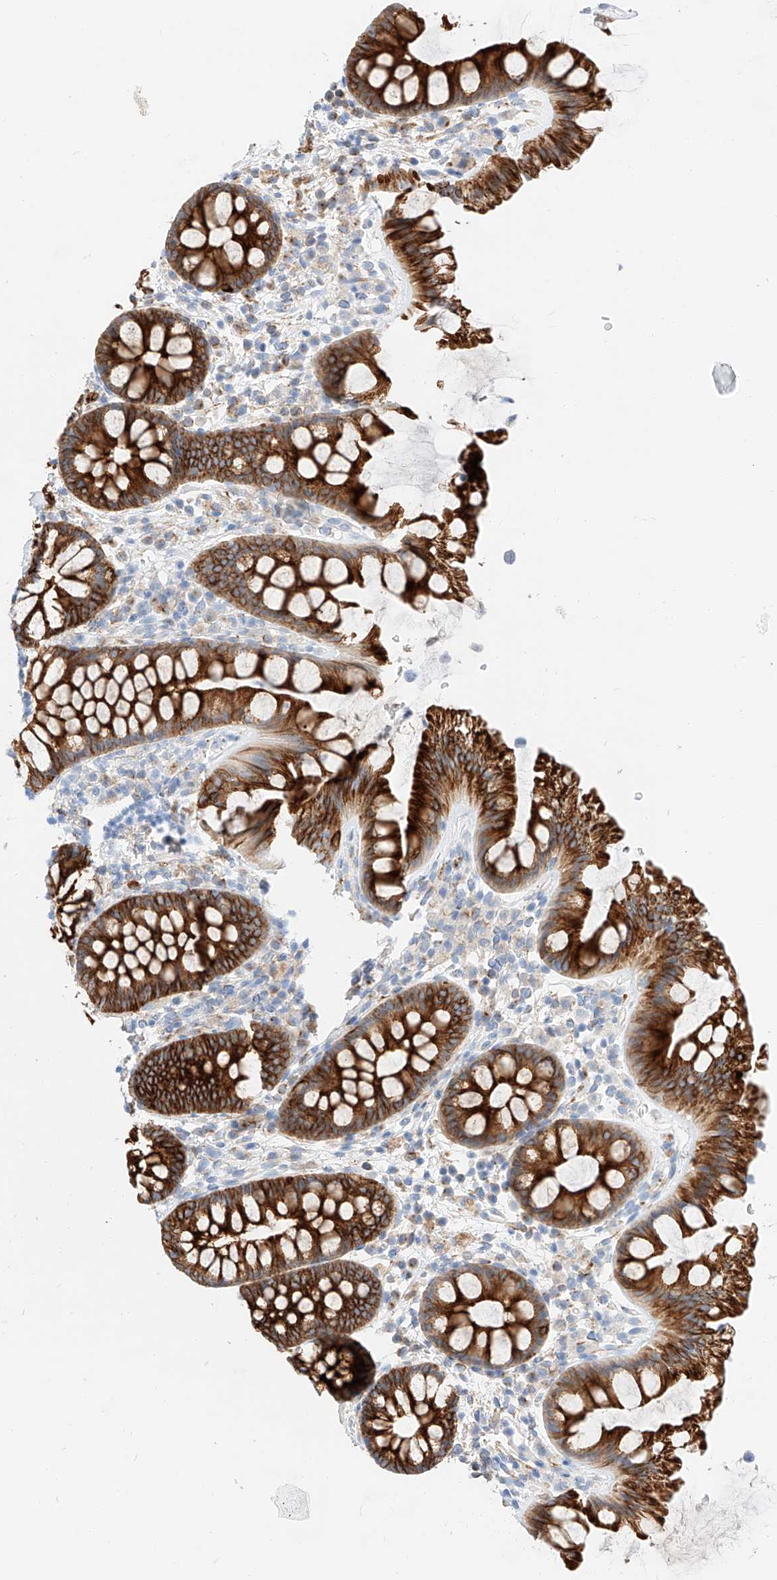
{"staining": {"intensity": "moderate", "quantity": ">75%", "location": "cytoplasmic/membranous"}, "tissue": "colon", "cell_type": "Endothelial cells", "image_type": "normal", "snomed": [{"axis": "morphology", "description": "Normal tissue, NOS"}, {"axis": "topography", "description": "Colon"}], "caption": "Human colon stained for a protein (brown) reveals moderate cytoplasmic/membranous positive positivity in about >75% of endothelial cells.", "gene": "MAP7", "patient": {"sex": "female", "age": 62}}